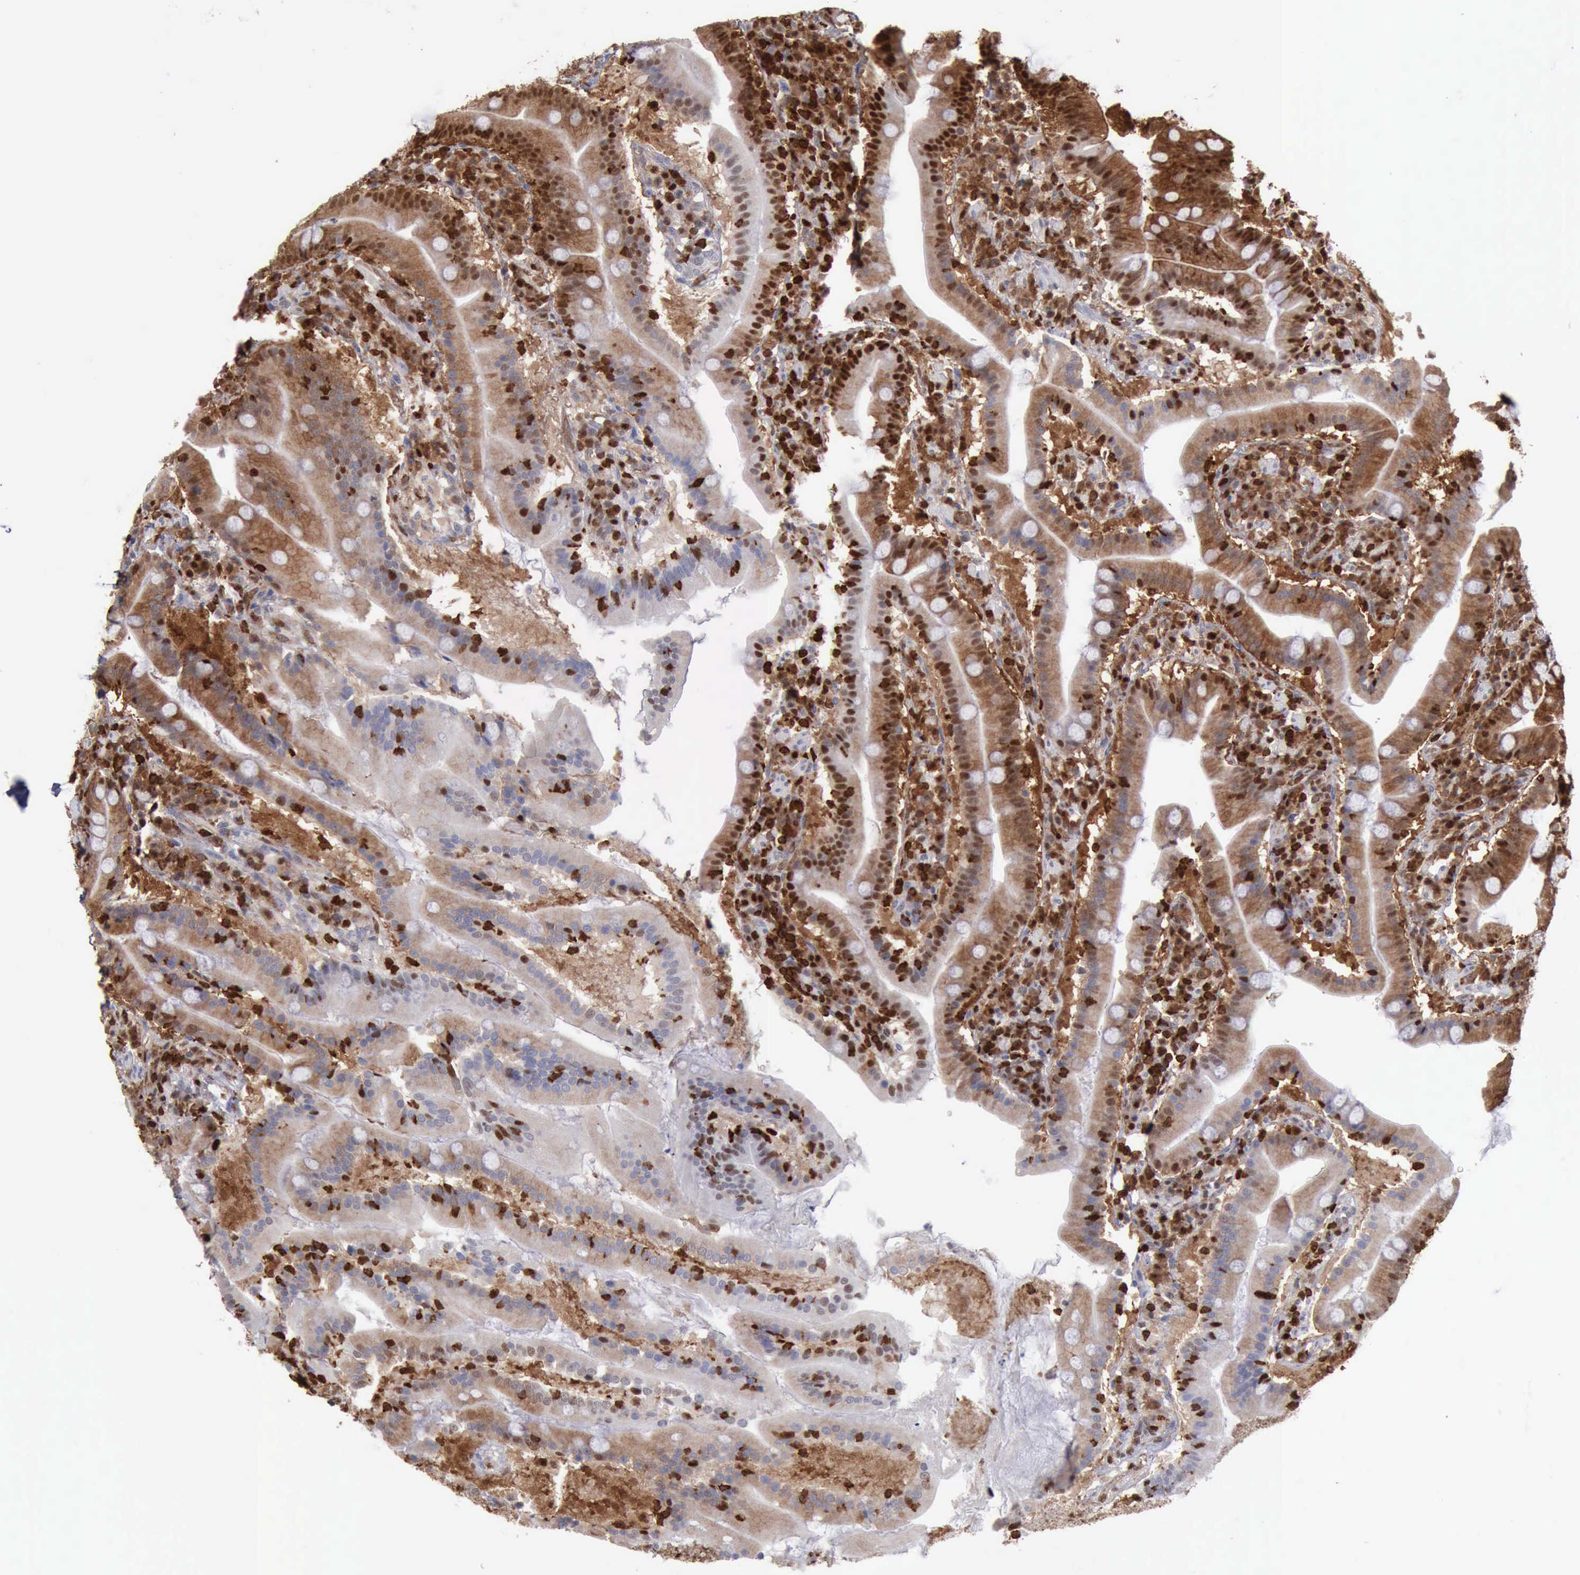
{"staining": {"intensity": "strong", "quantity": "25%-75%", "location": "cytoplasmic/membranous,nuclear"}, "tissue": "duodenum", "cell_type": "Glandular cells", "image_type": "normal", "snomed": [{"axis": "morphology", "description": "Normal tissue, NOS"}, {"axis": "topography", "description": "Duodenum"}], "caption": "Protein staining by immunohistochemistry displays strong cytoplasmic/membranous,nuclear staining in approximately 25%-75% of glandular cells in benign duodenum.", "gene": "PDCD4", "patient": {"sex": "male", "age": 50}}